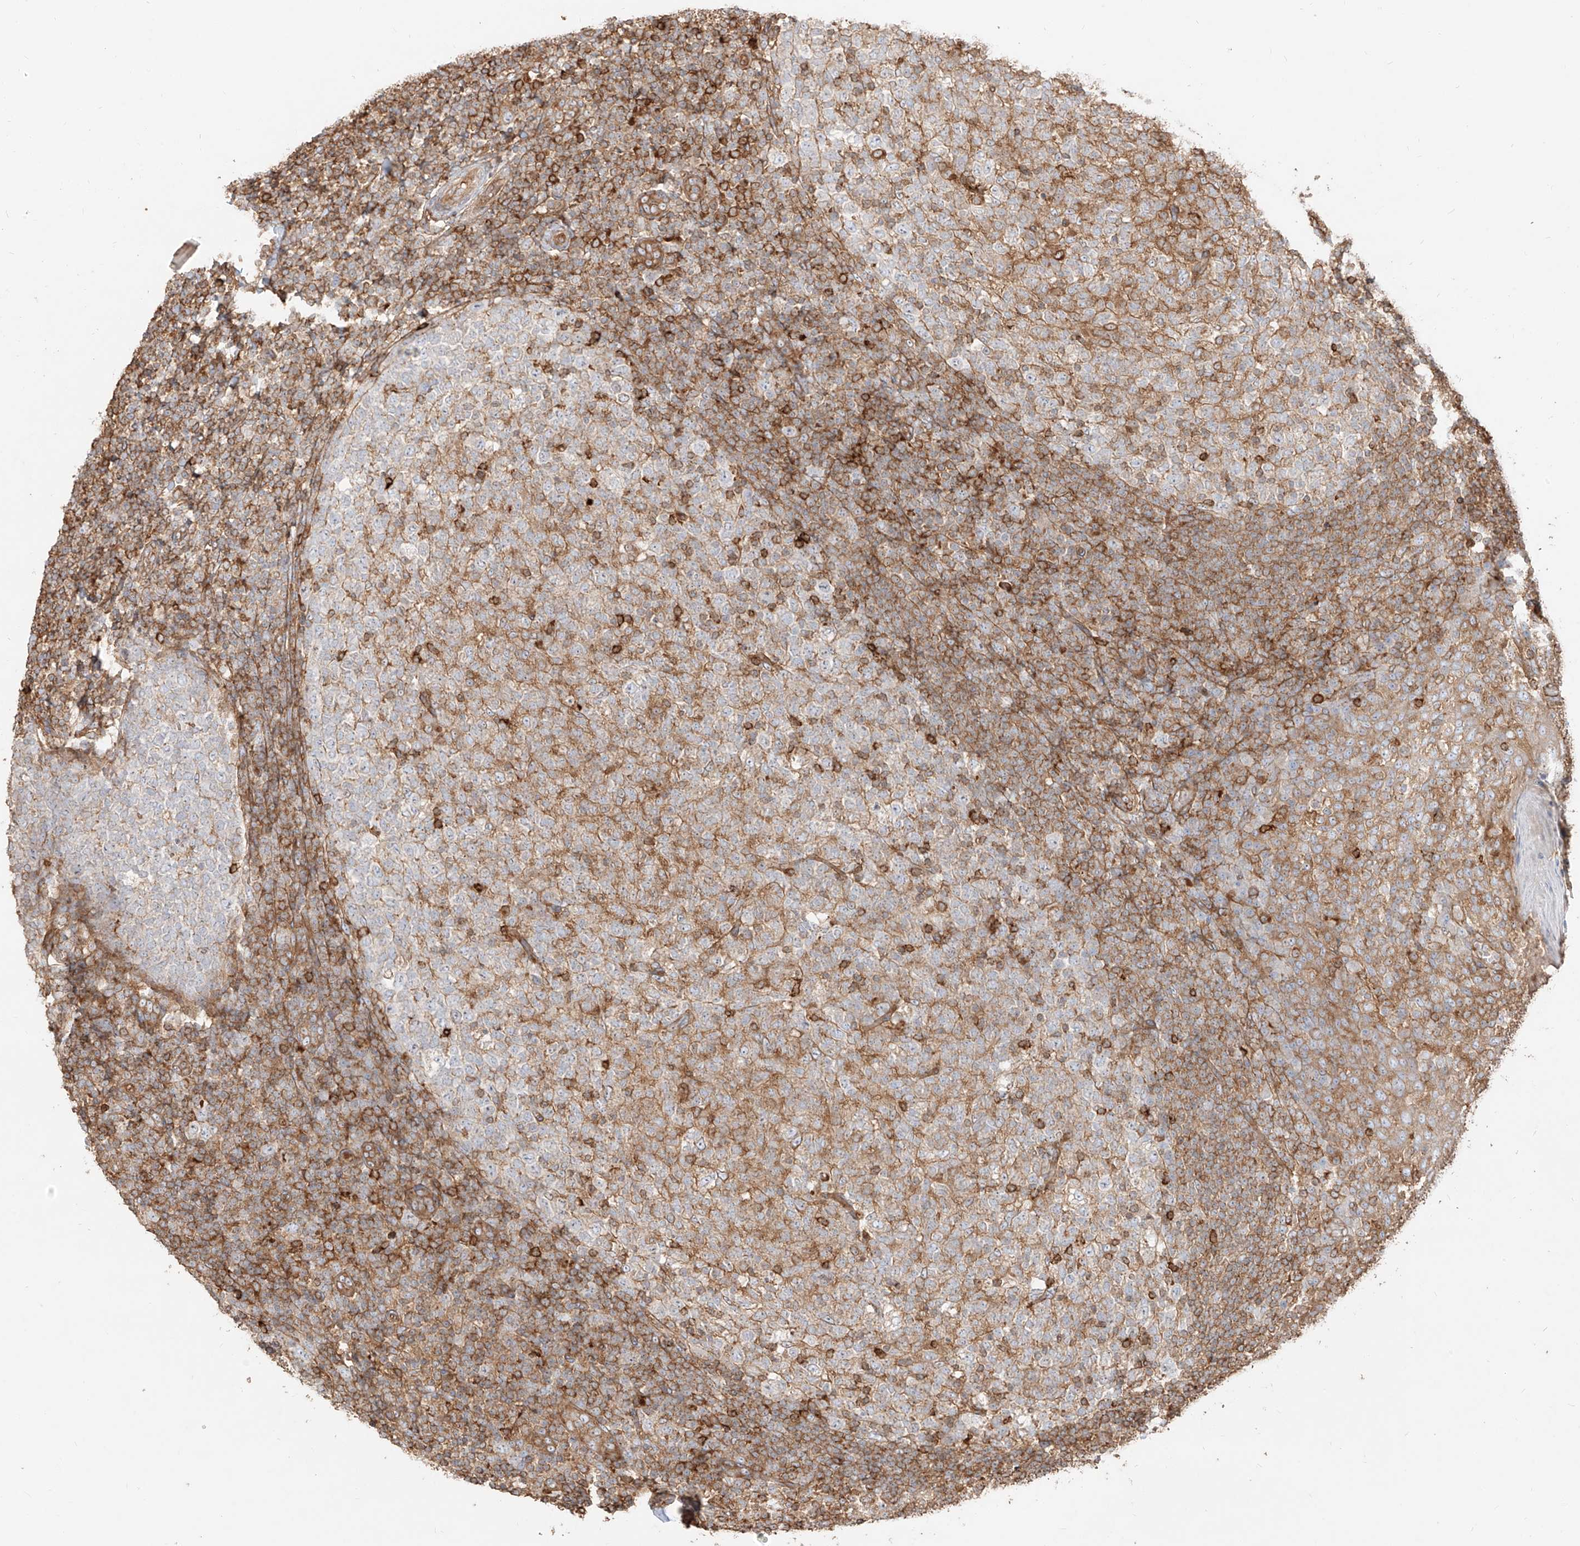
{"staining": {"intensity": "strong", "quantity": "<25%", "location": "cytoplasmic/membranous"}, "tissue": "tonsil", "cell_type": "Germinal center cells", "image_type": "normal", "snomed": [{"axis": "morphology", "description": "Normal tissue, NOS"}, {"axis": "topography", "description": "Tonsil"}], "caption": "Germinal center cells show strong cytoplasmic/membranous staining in approximately <25% of cells in unremarkable tonsil.", "gene": "SNX9", "patient": {"sex": "female", "age": 19}}